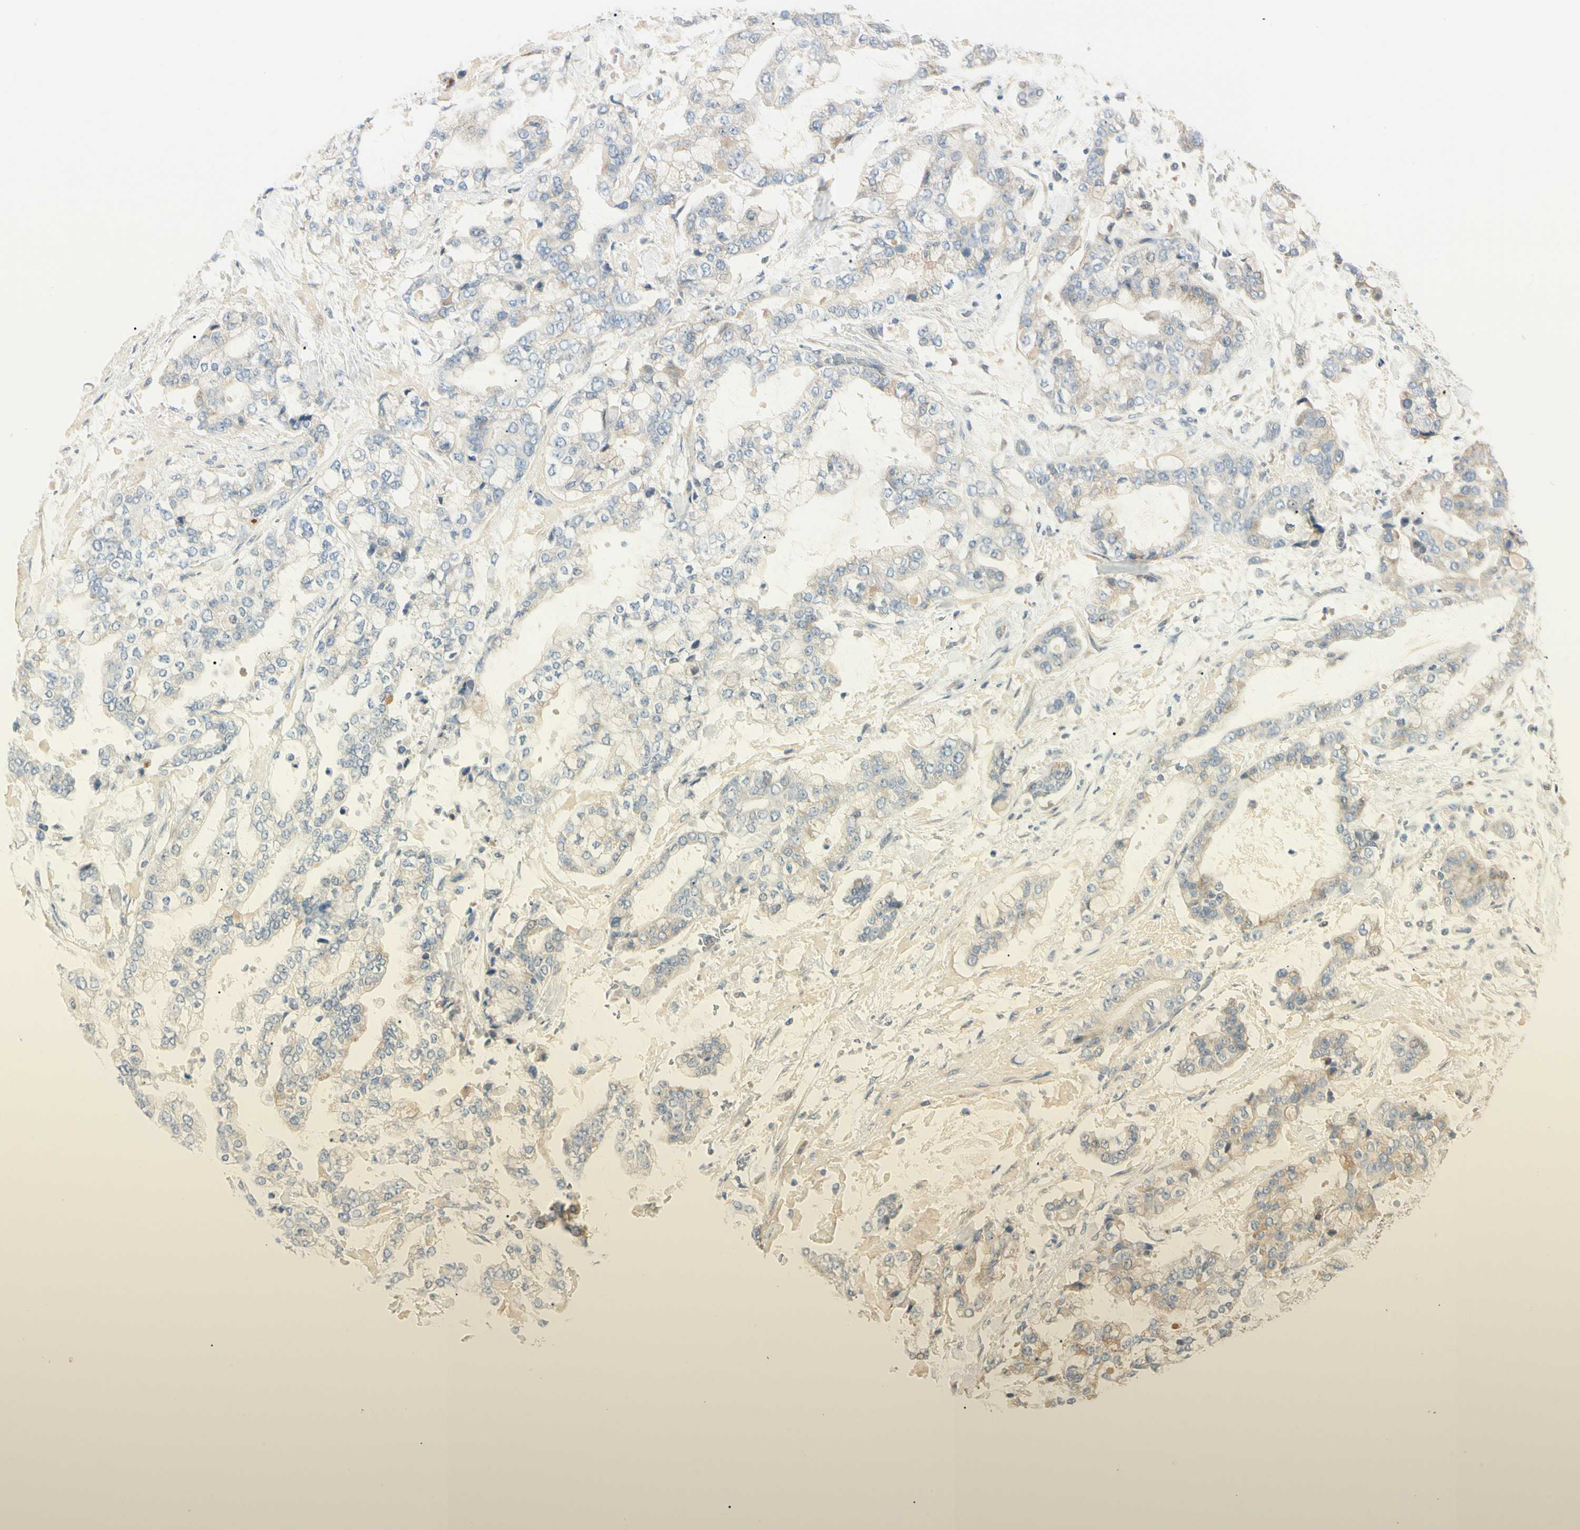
{"staining": {"intensity": "negative", "quantity": "none", "location": "none"}, "tissue": "stomach cancer", "cell_type": "Tumor cells", "image_type": "cancer", "snomed": [{"axis": "morphology", "description": "Normal tissue, NOS"}, {"axis": "morphology", "description": "Adenocarcinoma, NOS"}, {"axis": "topography", "description": "Stomach, upper"}, {"axis": "topography", "description": "Stomach"}], "caption": "This is an immunohistochemistry photomicrograph of stomach cancer (adenocarcinoma). There is no positivity in tumor cells.", "gene": "ALDH18A1", "patient": {"sex": "male", "age": 76}}